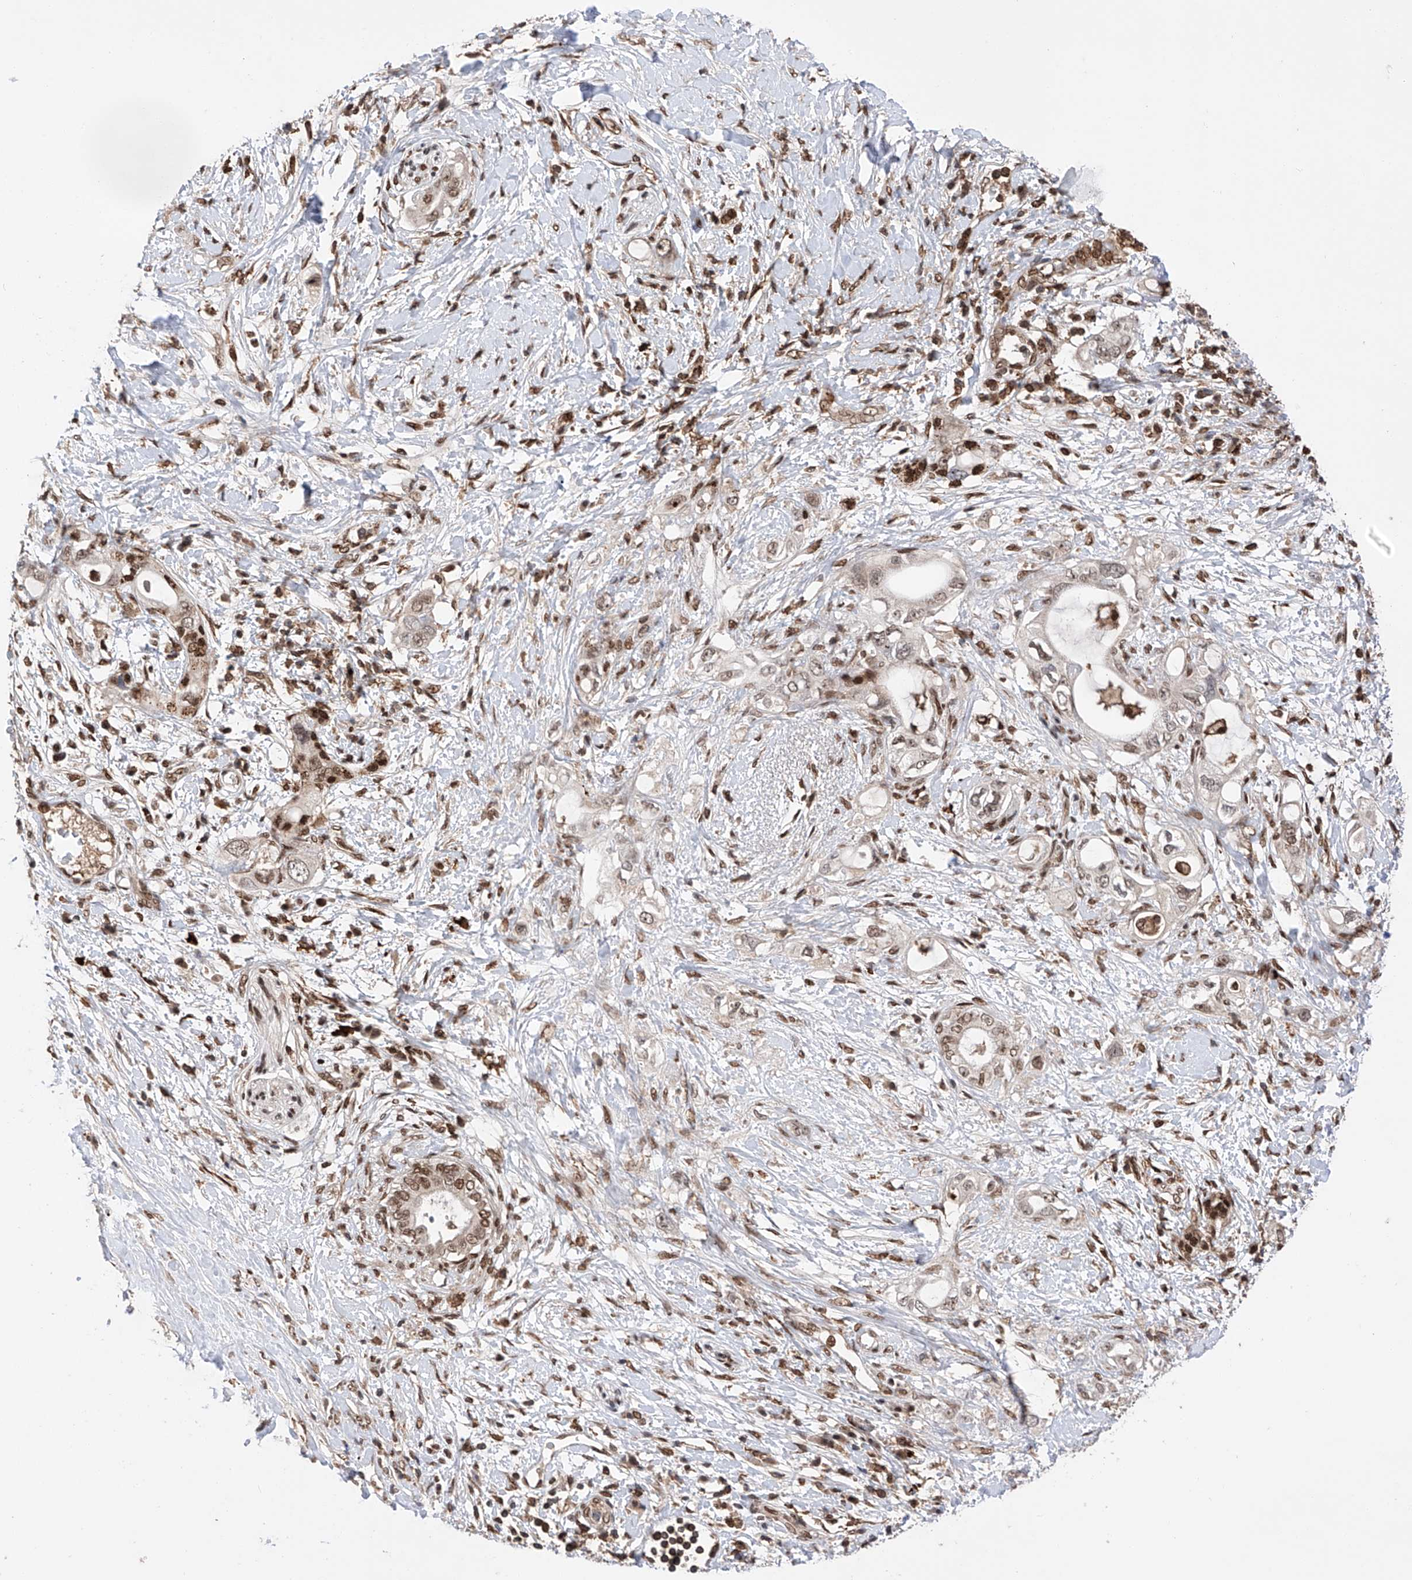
{"staining": {"intensity": "moderate", "quantity": "<25%", "location": "nuclear"}, "tissue": "pancreatic cancer", "cell_type": "Tumor cells", "image_type": "cancer", "snomed": [{"axis": "morphology", "description": "Adenocarcinoma, NOS"}, {"axis": "topography", "description": "Pancreas"}], "caption": "There is low levels of moderate nuclear positivity in tumor cells of pancreatic adenocarcinoma, as demonstrated by immunohistochemical staining (brown color).", "gene": "ZNF280D", "patient": {"sex": "female", "age": 56}}